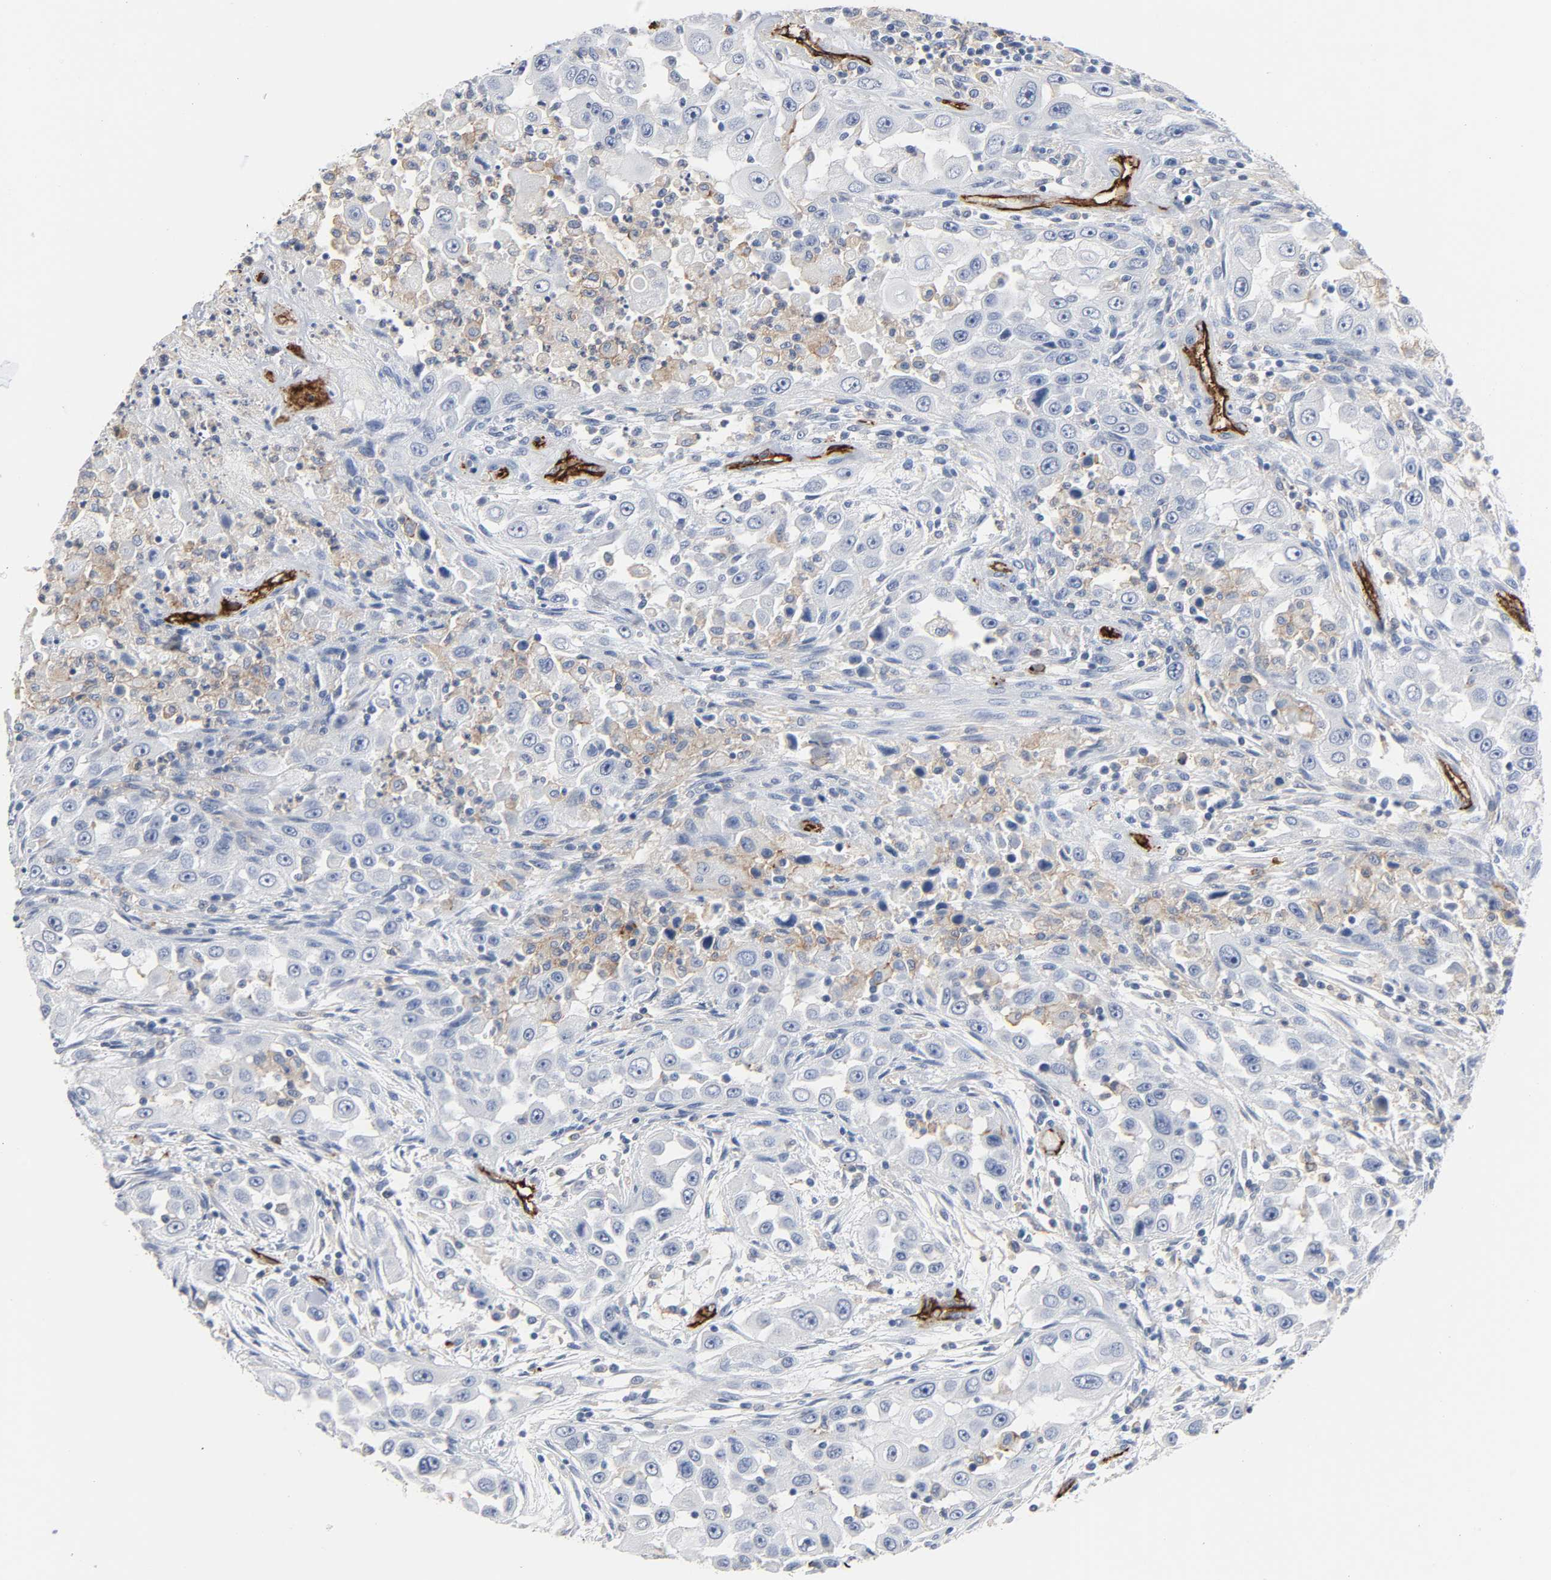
{"staining": {"intensity": "weak", "quantity": "<25%", "location": "cytoplasmic/membranous"}, "tissue": "head and neck cancer", "cell_type": "Tumor cells", "image_type": "cancer", "snomed": [{"axis": "morphology", "description": "Carcinoma, NOS"}, {"axis": "topography", "description": "Head-Neck"}], "caption": "DAB (3,3'-diaminobenzidine) immunohistochemical staining of carcinoma (head and neck) exhibits no significant positivity in tumor cells.", "gene": "PECAM1", "patient": {"sex": "male", "age": 87}}